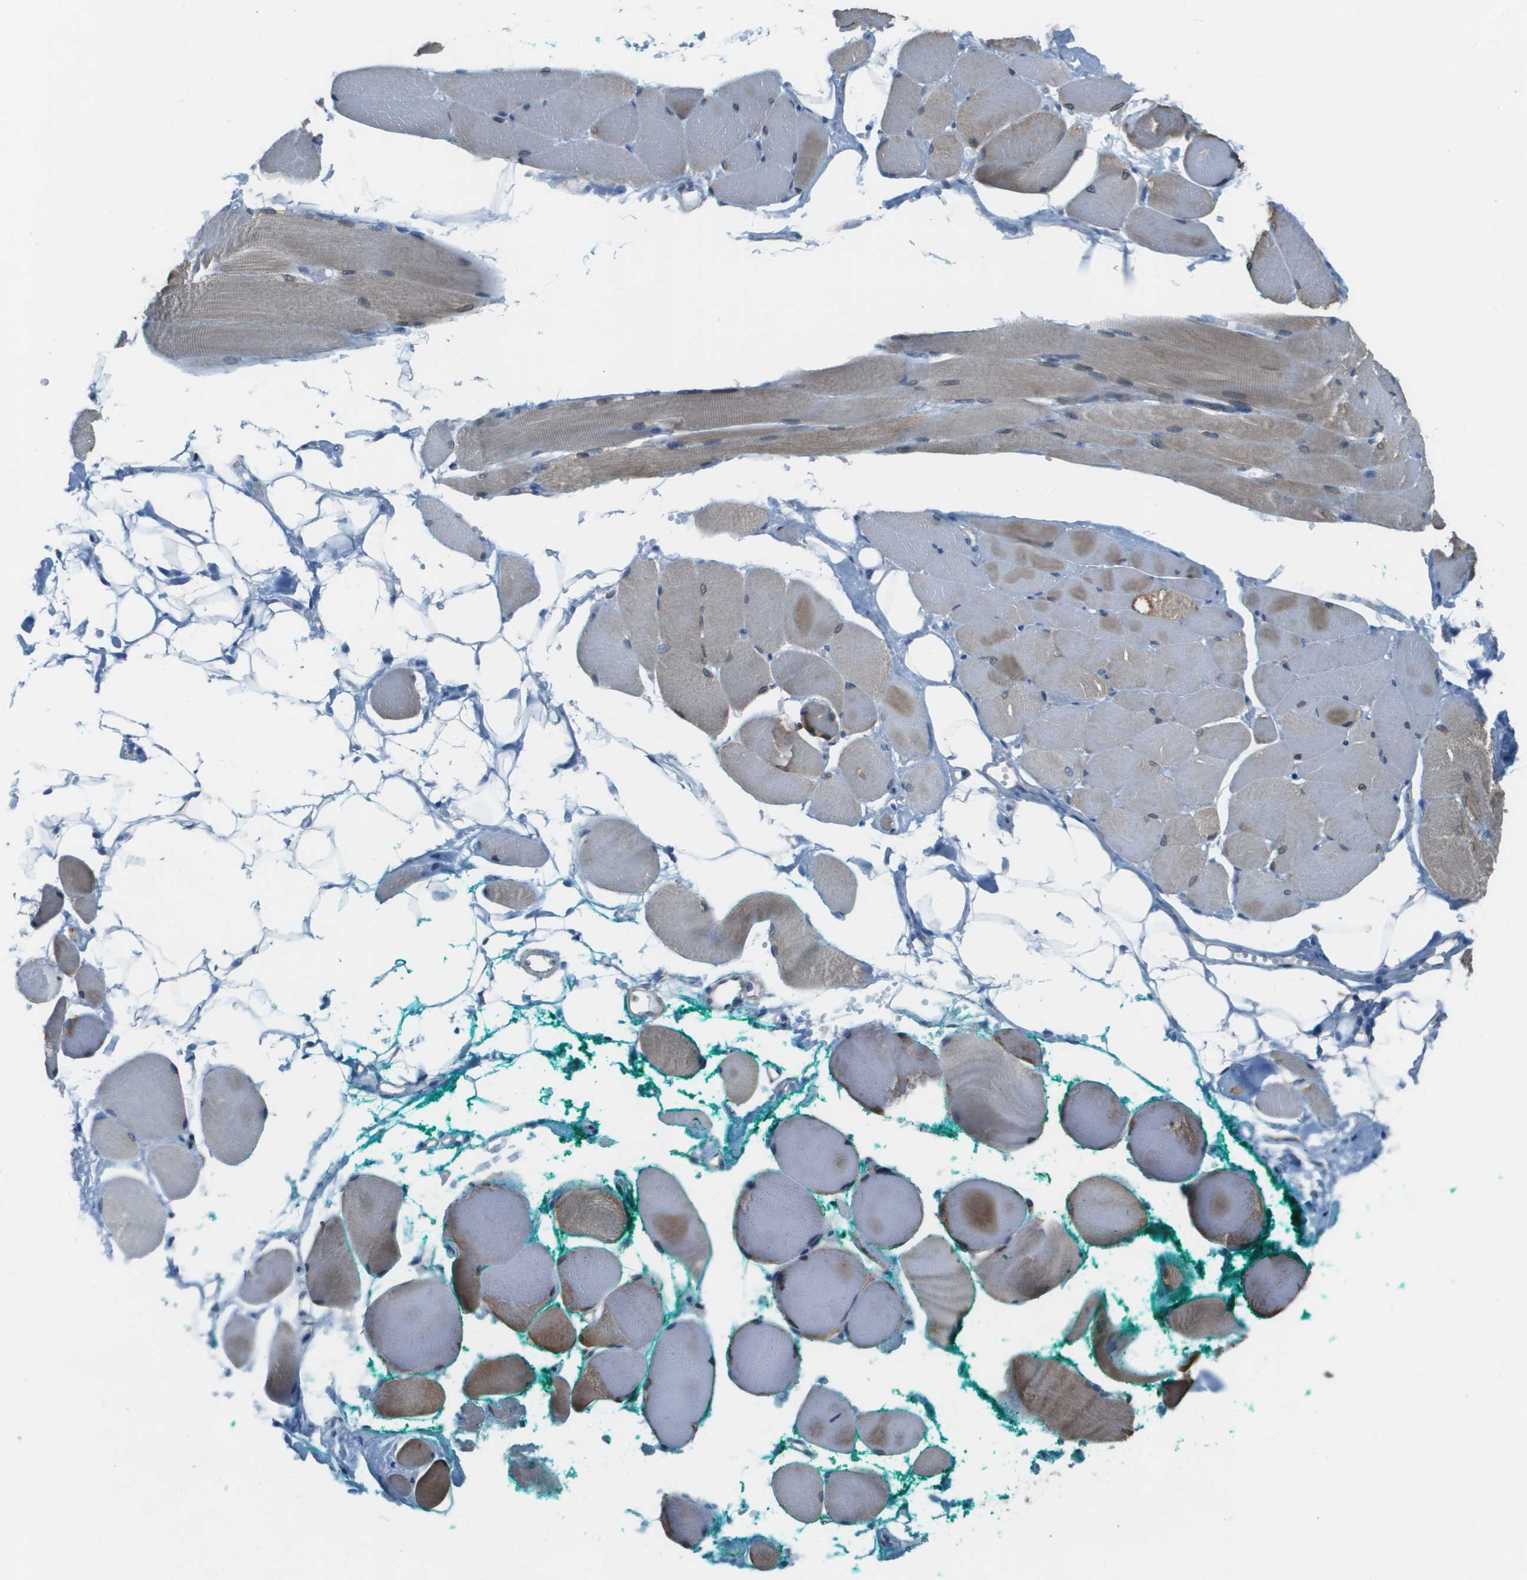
{"staining": {"intensity": "weak", "quantity": ">75%", "location": "cytoplasmic/membranous"}, "tissue": "skeletal muscle", "cell_type": "Myocytes", "image_type": "normal", "snomed": [{"axis": "morphology", "description": "Normal tissue, NOS"}, {"axis": "topography", "description": "Skeletal muscle"}, {"axis": "topography", "description": "Peripheral nerve tissue"}], "caption": "Skeletal muscle stained with immunohistochemistry shows weak cytoplasmic/membranous staining in about >75% of myocytes.", "gene": "TAOK3", "patient": {"sex": "female", "age": 84}}